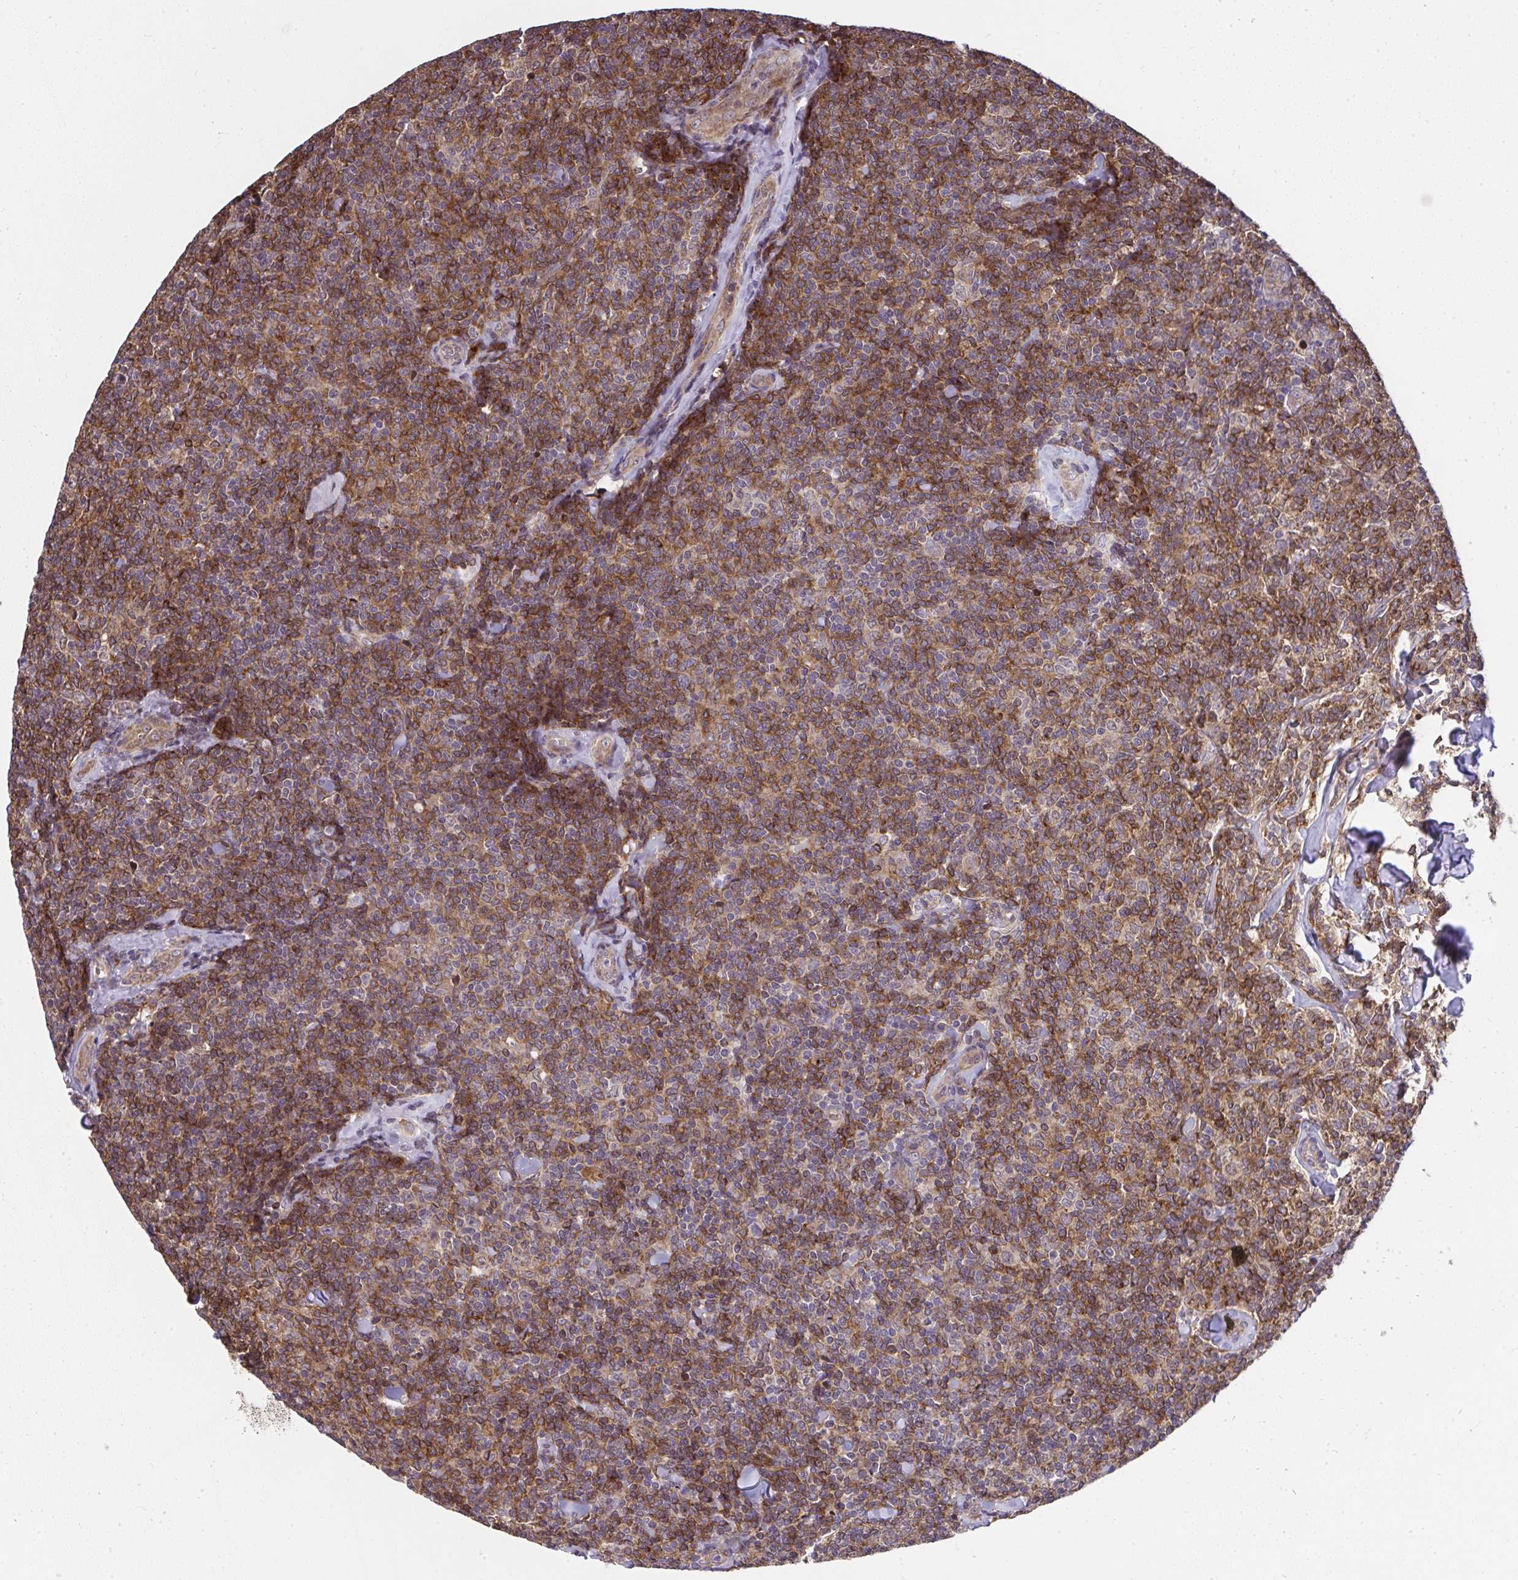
{"staining": {"intensity": "strong", "quantity": ">75%", "location": "cytoplasmic/membranous"}, "tissue": "lymphoma", "cell_type": "Tumor cells", "image_type": "cancer", "snomed": [{"axis": "morphology", "description": "Malignant lymphoma, non-Hodgkin's type, Low grade"}, {"axis": "topography", "description": "Lymph node"}], "caption": "Human lymphoma stained for a protein (brown) exhibits strong cytoplasmic/membranous positive expression in about >75% of tumor cells.", "gene": "RDH14", "patient": {"sex": "female", "age": 56}}